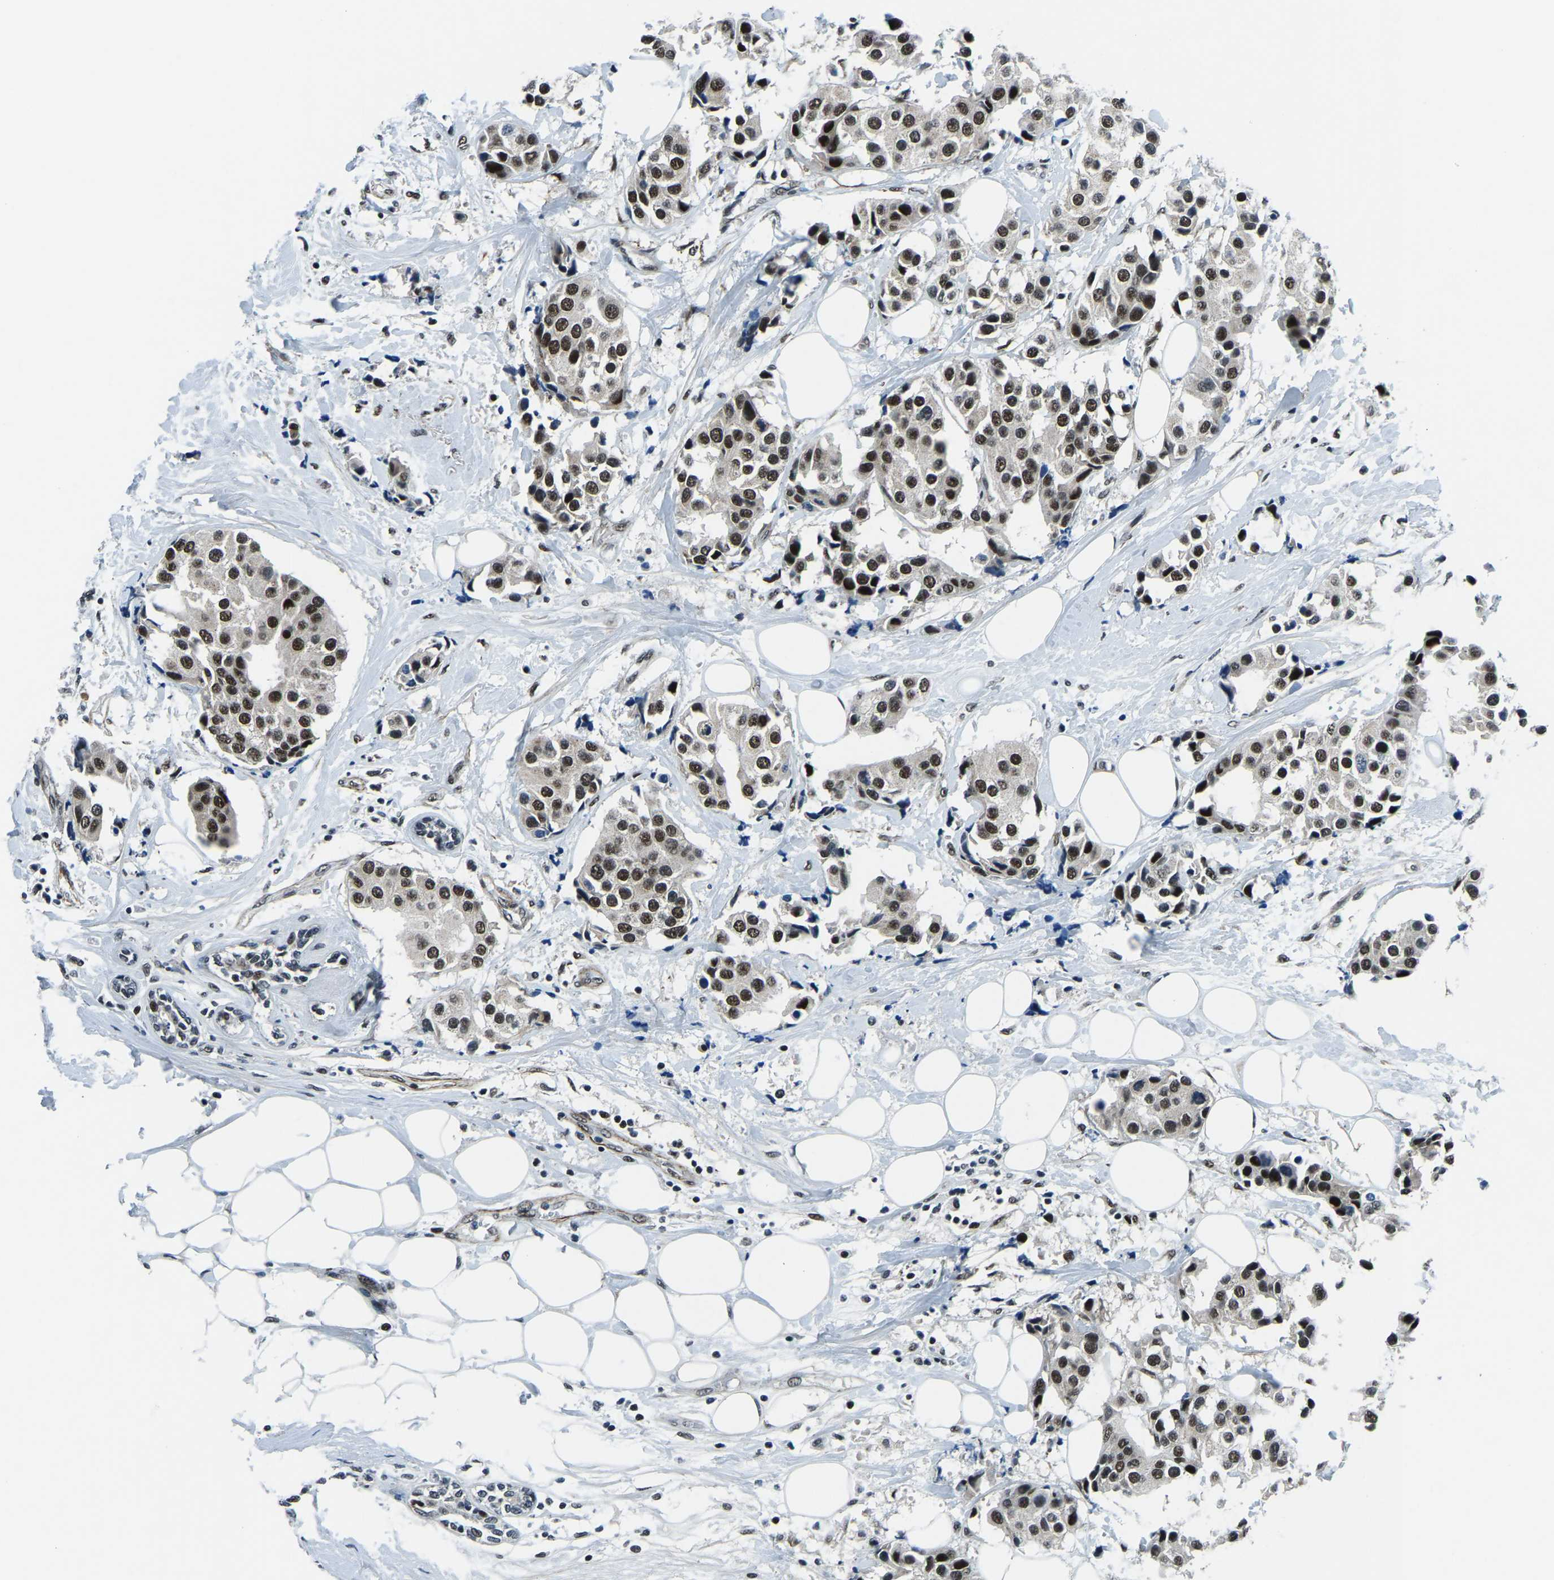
{"staining": {"intensity": "strong", "quantity": ">75%", "location": "nuclear"}, "tissue": "breast cancer", "cell_type": "Tumor cells", "image_type": "cancer", "snomed": [{"axis": "morphology", "description": "Normal tissue, NOS"}, {"axis": "morphology", "description": "Duct carcinoma"}, {"axis": "topography", "description": "Breast"}], "caption": "Breast intraductal carcinoma stained for a protein (brown) shows strong nuclear positive staining in about >75% of tumor cells.", "gene": "PRCC", "patient": {"sex": "female", "age": 39}}